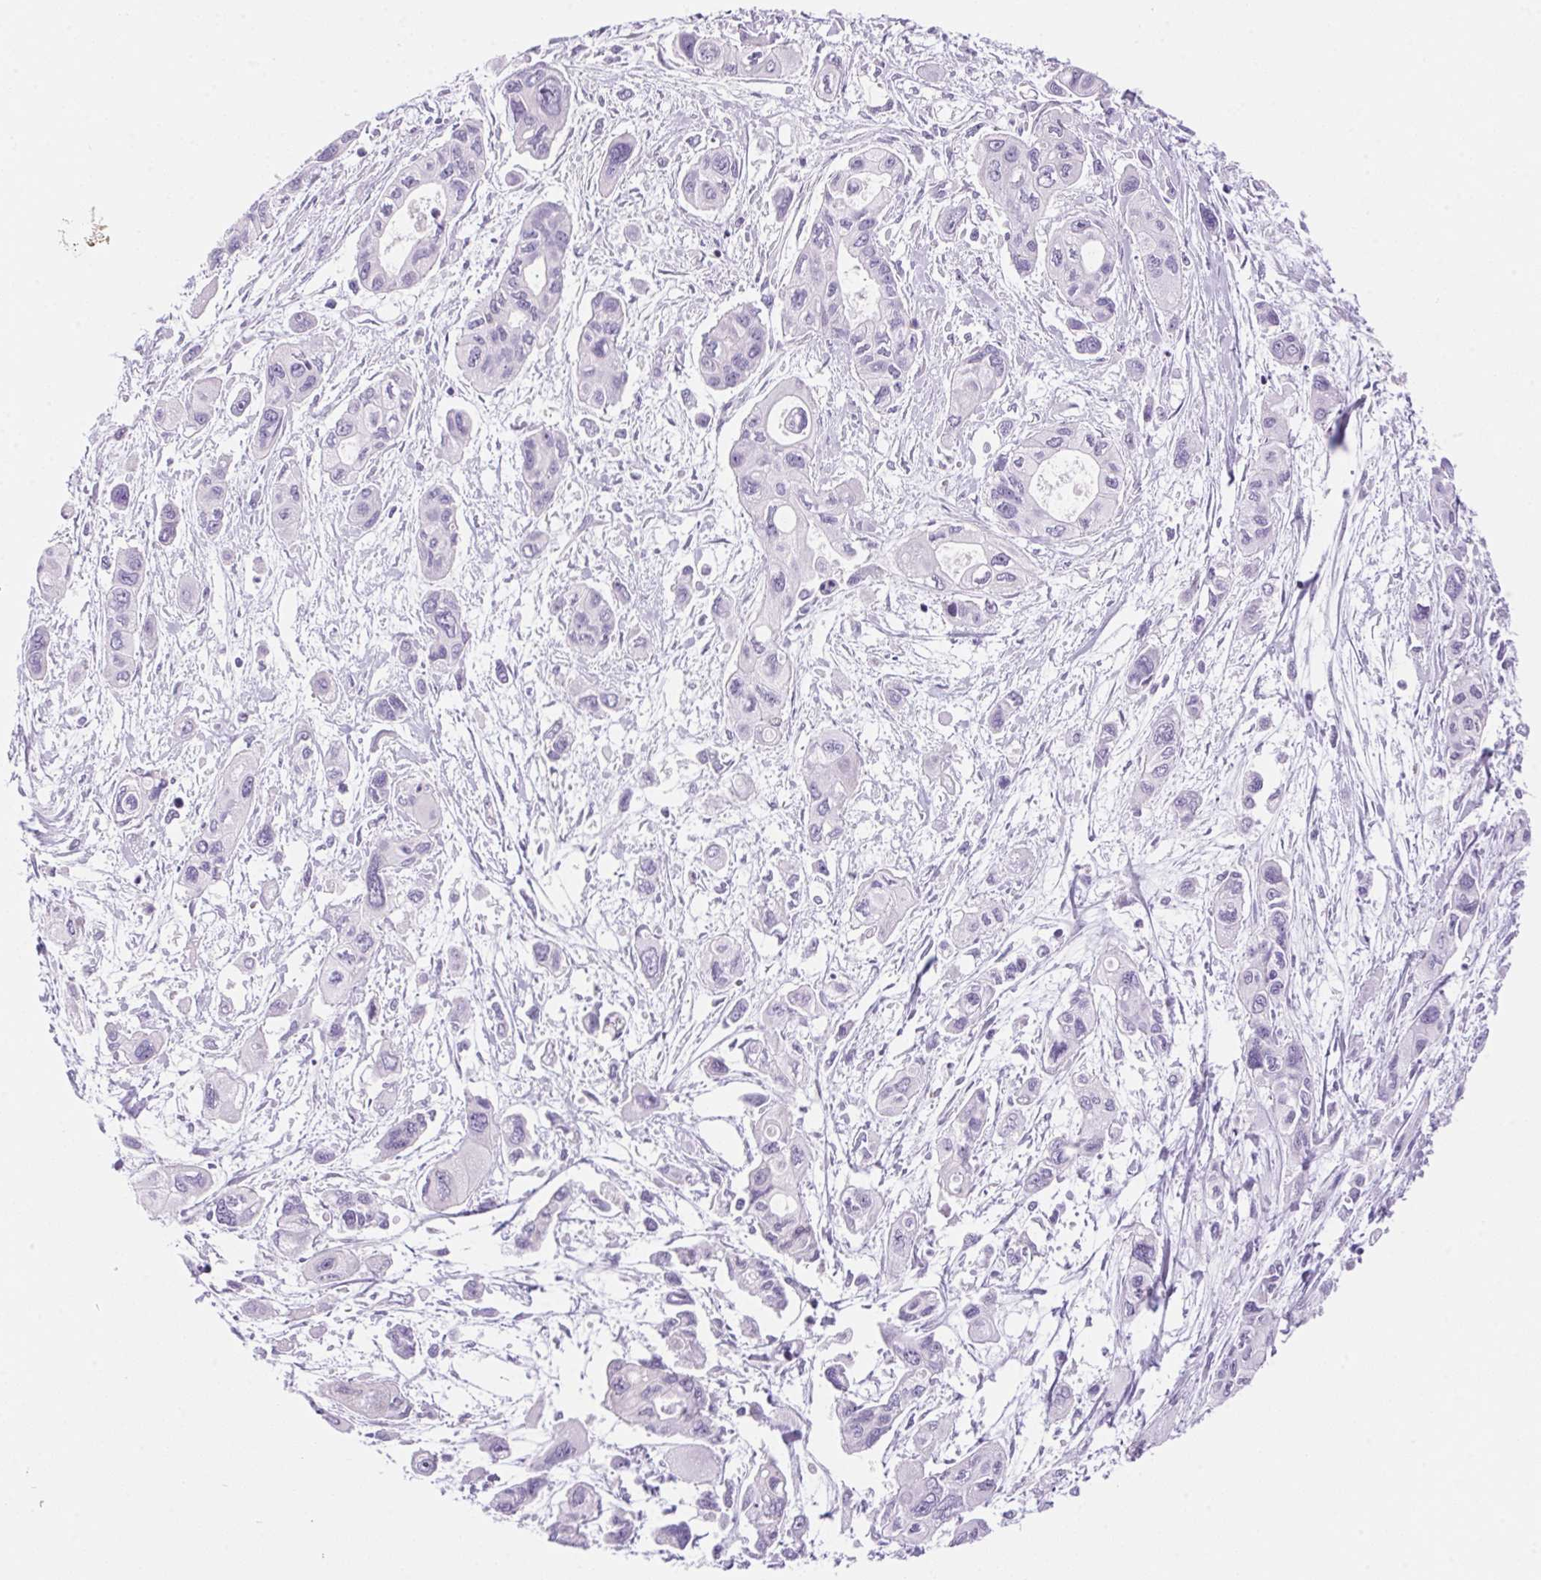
{"staining": {"intensity": "negative", "quantity": "none", "location": "none"}, "tissue": "pancreatic cancer", "cell_type": "Tumor cells", "image_type": "cancer", "snomed": [{"axis": "morphology", "description": "Adenocarcinoma, NOS"}, {"axis": "topography", "description": "Pancreas"}], "caption": "Human pancreatic cancer stained for a protein using immunohistochemistry (IHC) reveals no positivity in tumor cells.", "gene": "DHCR24", "patient": {"sex": "female", "age": 47}}